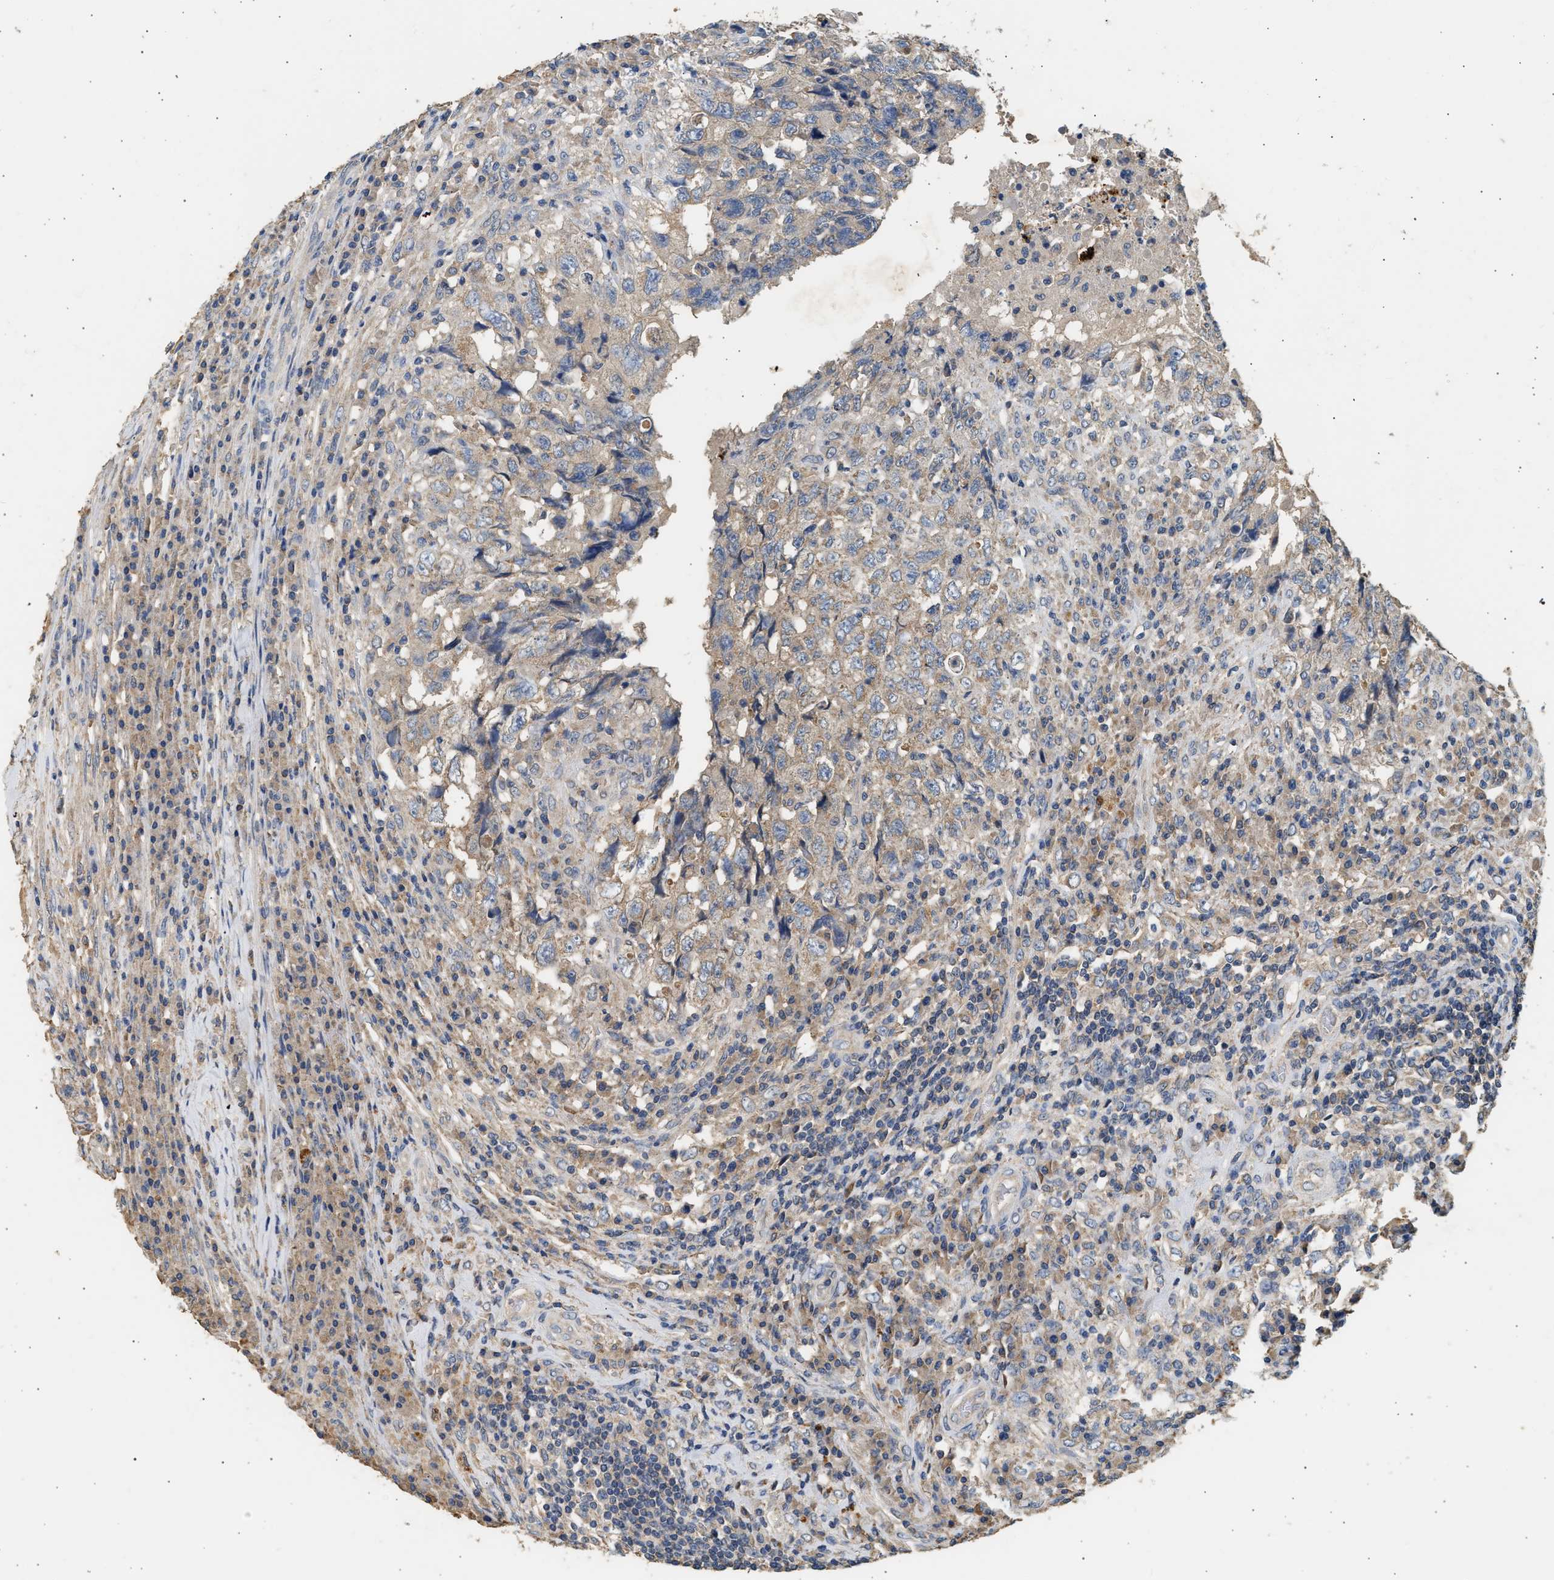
{"staining": {"intensity": "weak", "quantity": "25%-75%", "location": "cytoplasmic/membranous"}, "tissue": "testis cancer", "cell_type": "Tumor cells", "image_type": "cancer", "snomed": [{"axis": "morphology", "description": "Necrosis, NOS"}, {"axis": "morphology", "description": "Carcinoma, Embryonal, NOS"}, {"axis": "topography", "description": "Testis"}], "caption": "Testis embryonal carcinoma tissue displays weak cytoplasmic/membranous positivity in about 25%-75% of tumor cells", "gene": "WDR31", "patient": {"sex": "male", "age": 19}}